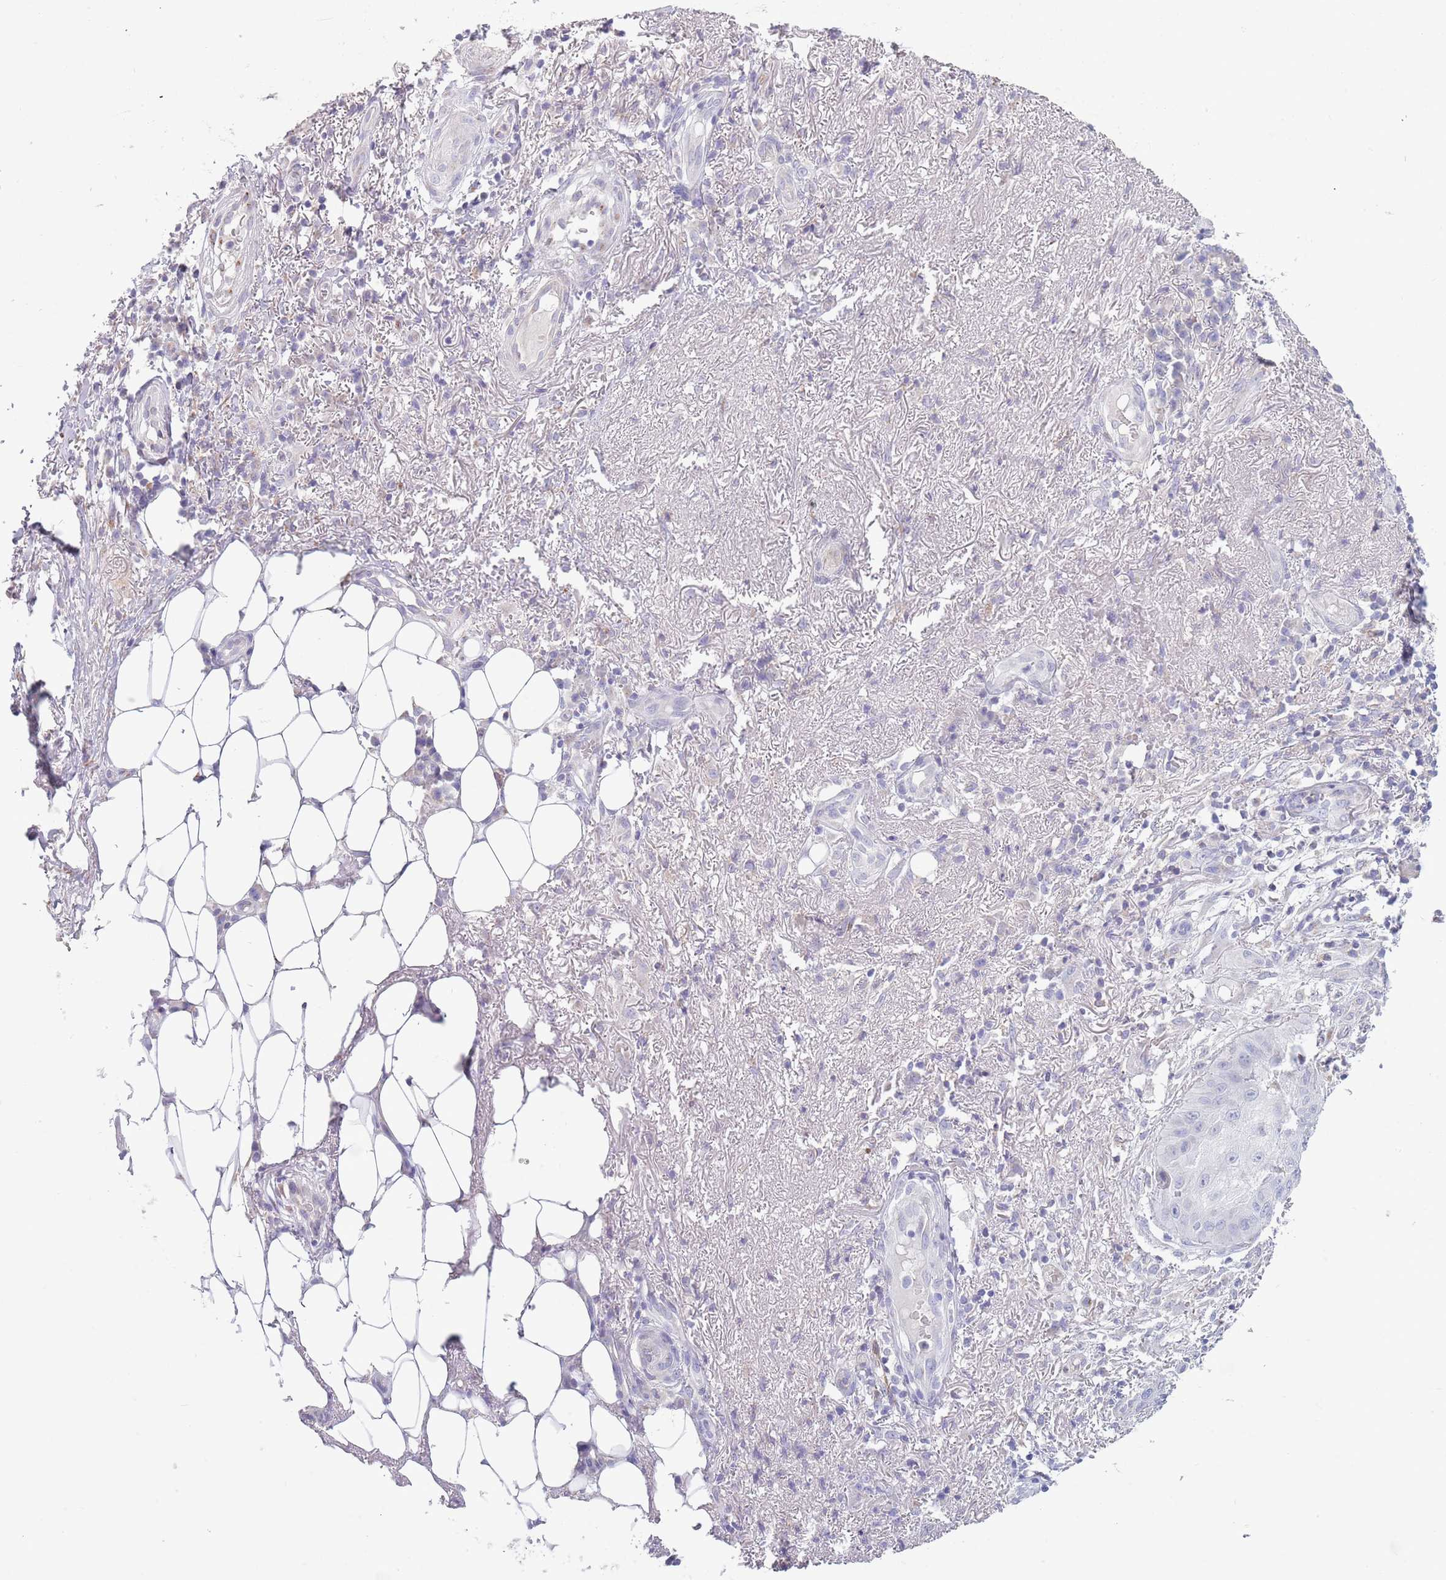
{"staining": {"intensity": "negative", "quantity": "none", "location": "none"}, "tissue": "skin cancer", "cell_type": "Tumor cells", "image_type": "cancer", "snomed": [{"axis": "morphology", "description": "Squamous cell carcinoma, NOS"}, {"axis": "topography", "description": "Skin"}], "caption": "Protein analysis of skin squamous cell carcinoma exhibits no significant positivity in tumor cells.", "gene": "ACSBG1", "patient": {"sex": "male", "age": 70}}